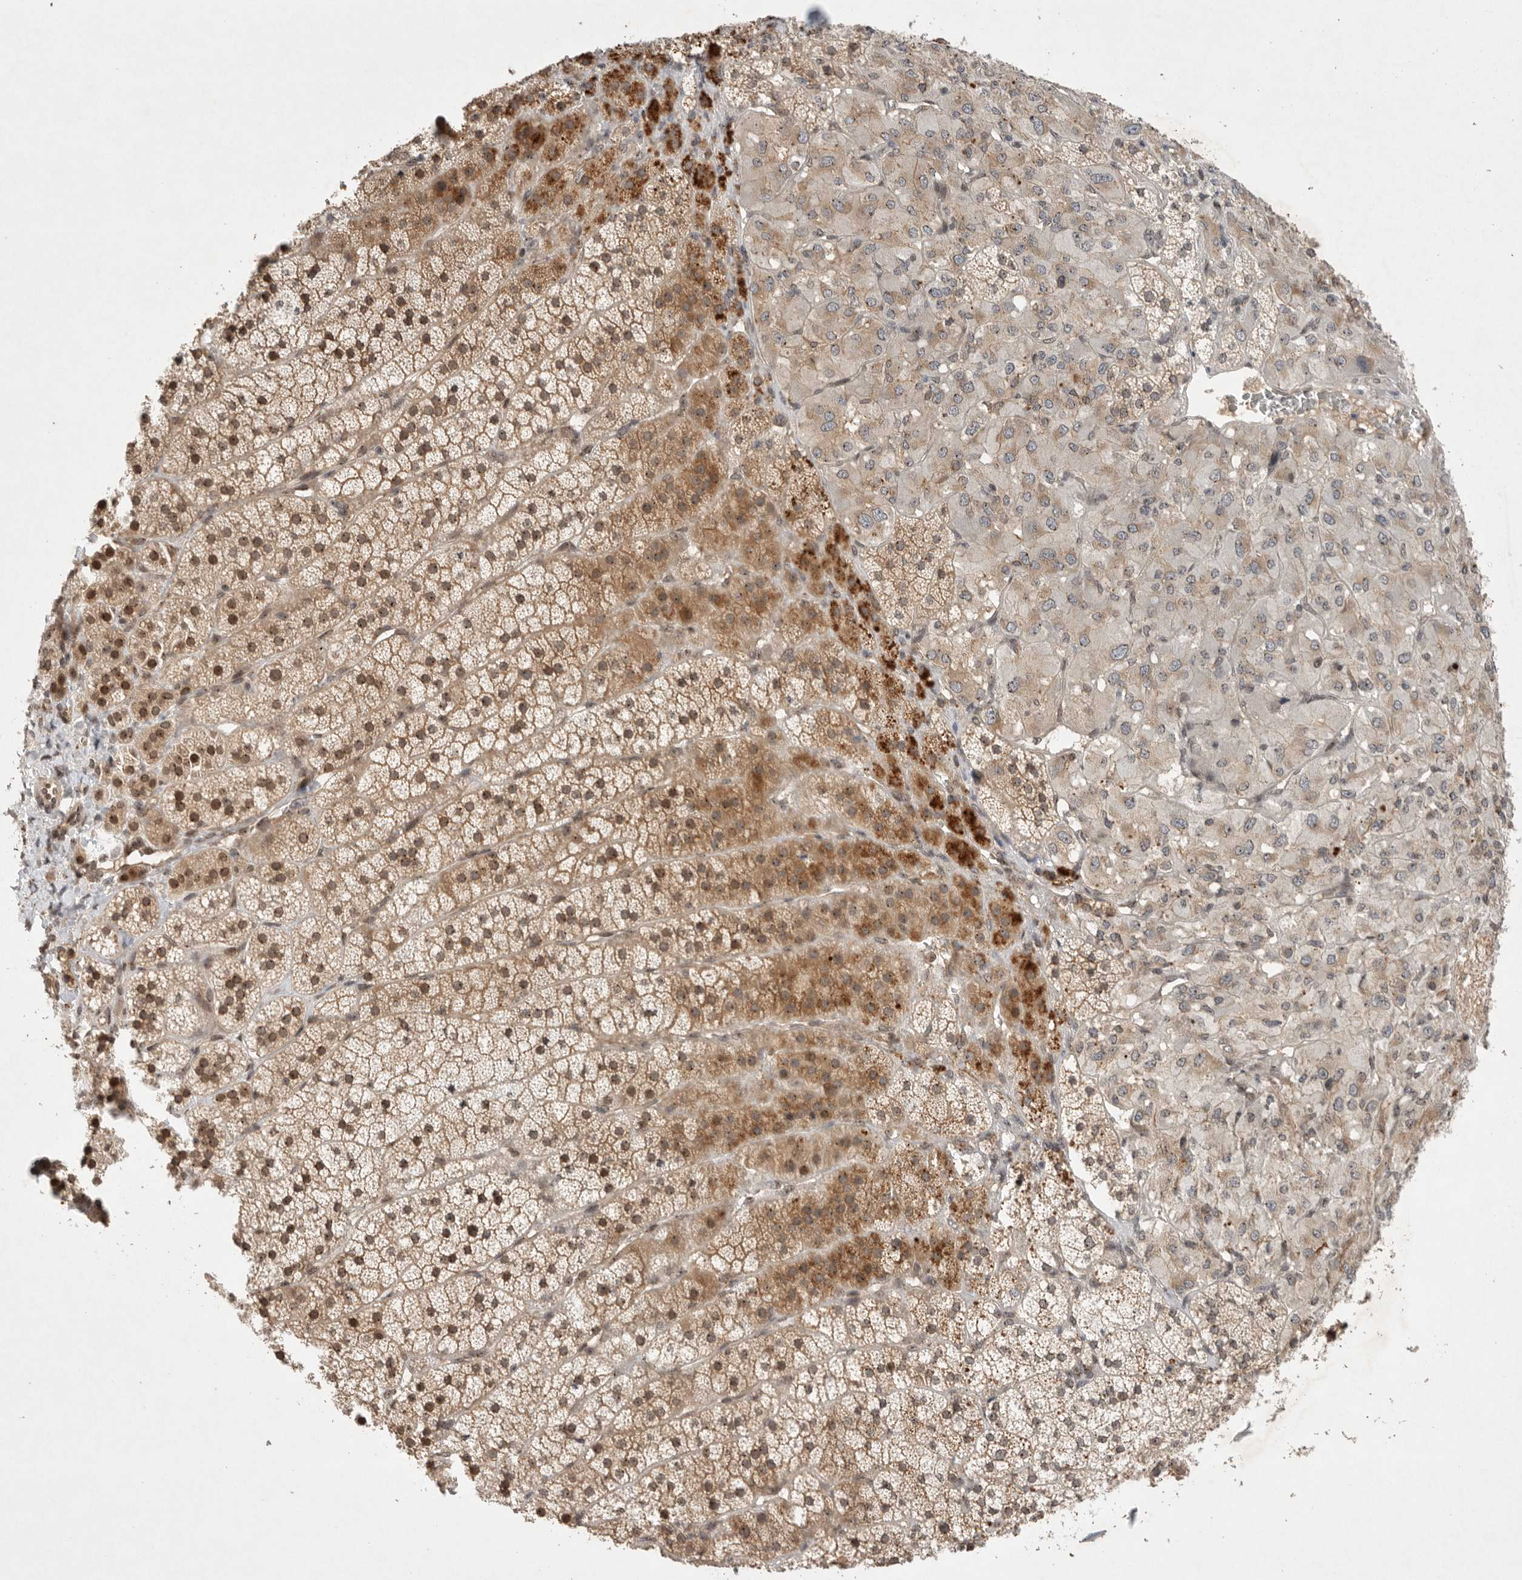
{"staining": {"intensity": "moderate", "quantity": ">75%", "location": "cytoplasmic/membranous,nuclear"}, "tissue": "adrenal gland", "cell_type": "Glandular cells", "image_type": "normal", "snomed": [{"axis": "morphology", "description": "Normal tissue, NOS"}, {"axis": "topography", "description": "Adrenal gland"}], "caption": "IHC of benign human adrenal gland reveals medium levels of moderate cytoplasmic/membranous,nuclear staining in approximately >75% of glandular cells.", "gene": "LEMD3", "patient": {"sex": "female", "age": 44}}